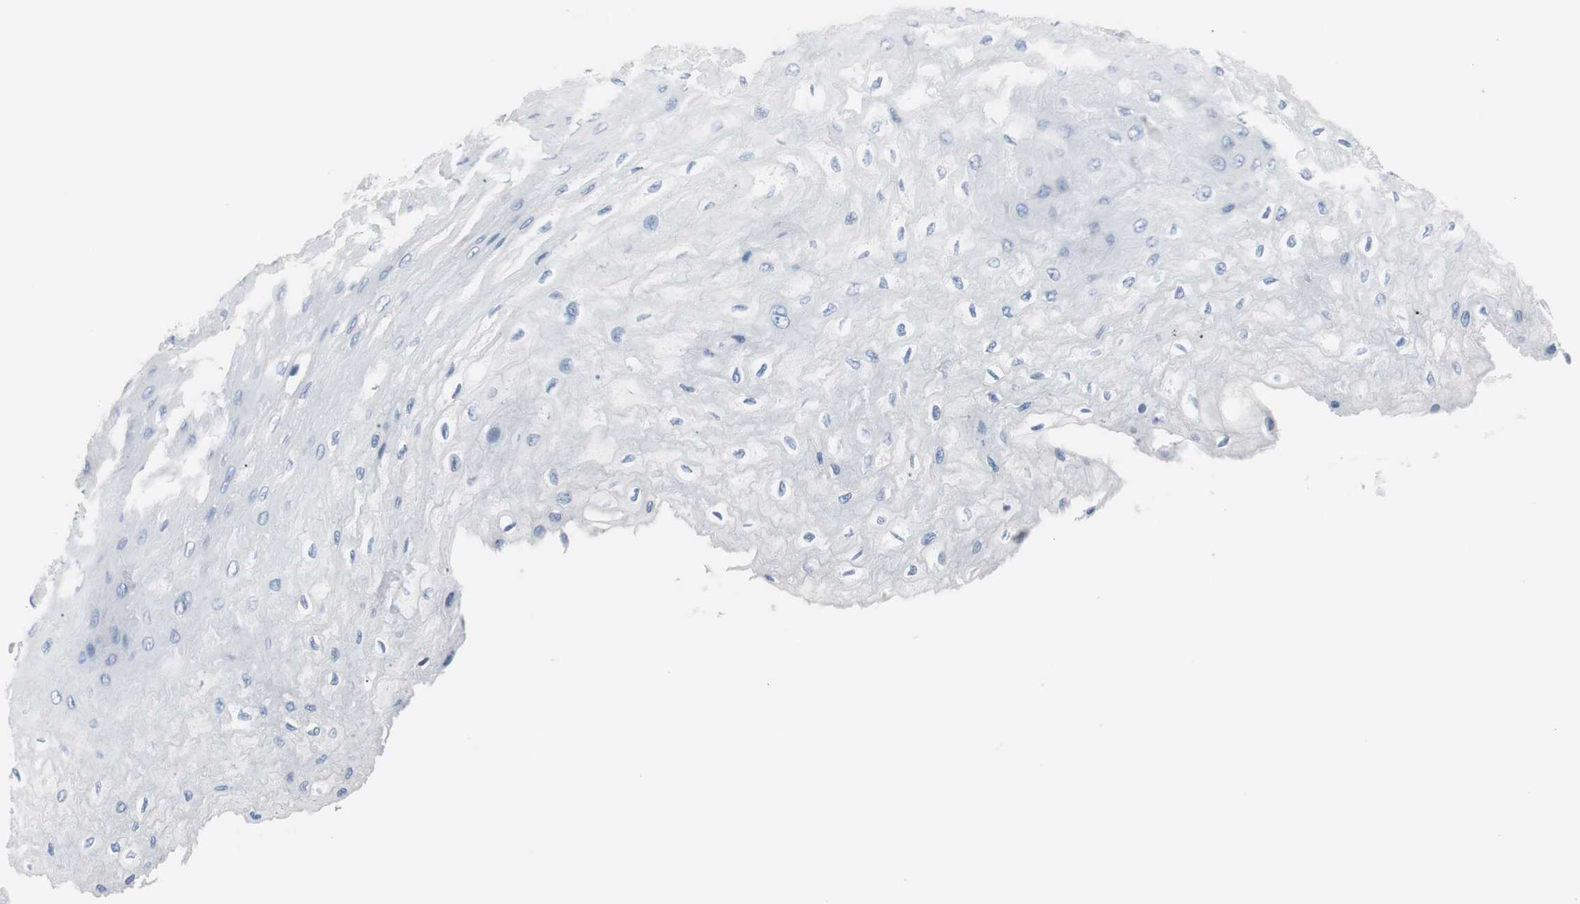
{"staining": {"intensity": "negative", "quantity": "none", "location": "none"}, "tissue": "esophagus", "cell_type": "Squamous epithelial cells", "image_type": "normal", "snomed": [{"axis": "morphology", "description": "Normal tissue, NOS"}, {"axis": "topography", "description": "Esophagus"}], "caption": "IHC histopathology image of benign esophagus: esophagus stained with DAB exhibits no significant protein positivity in squamous epithelial cells. (Immunohistochemistry, brightfield microscopy, high magnification).", "gene": "RASA1", "patient": {"sex": "female", "age": 72}}